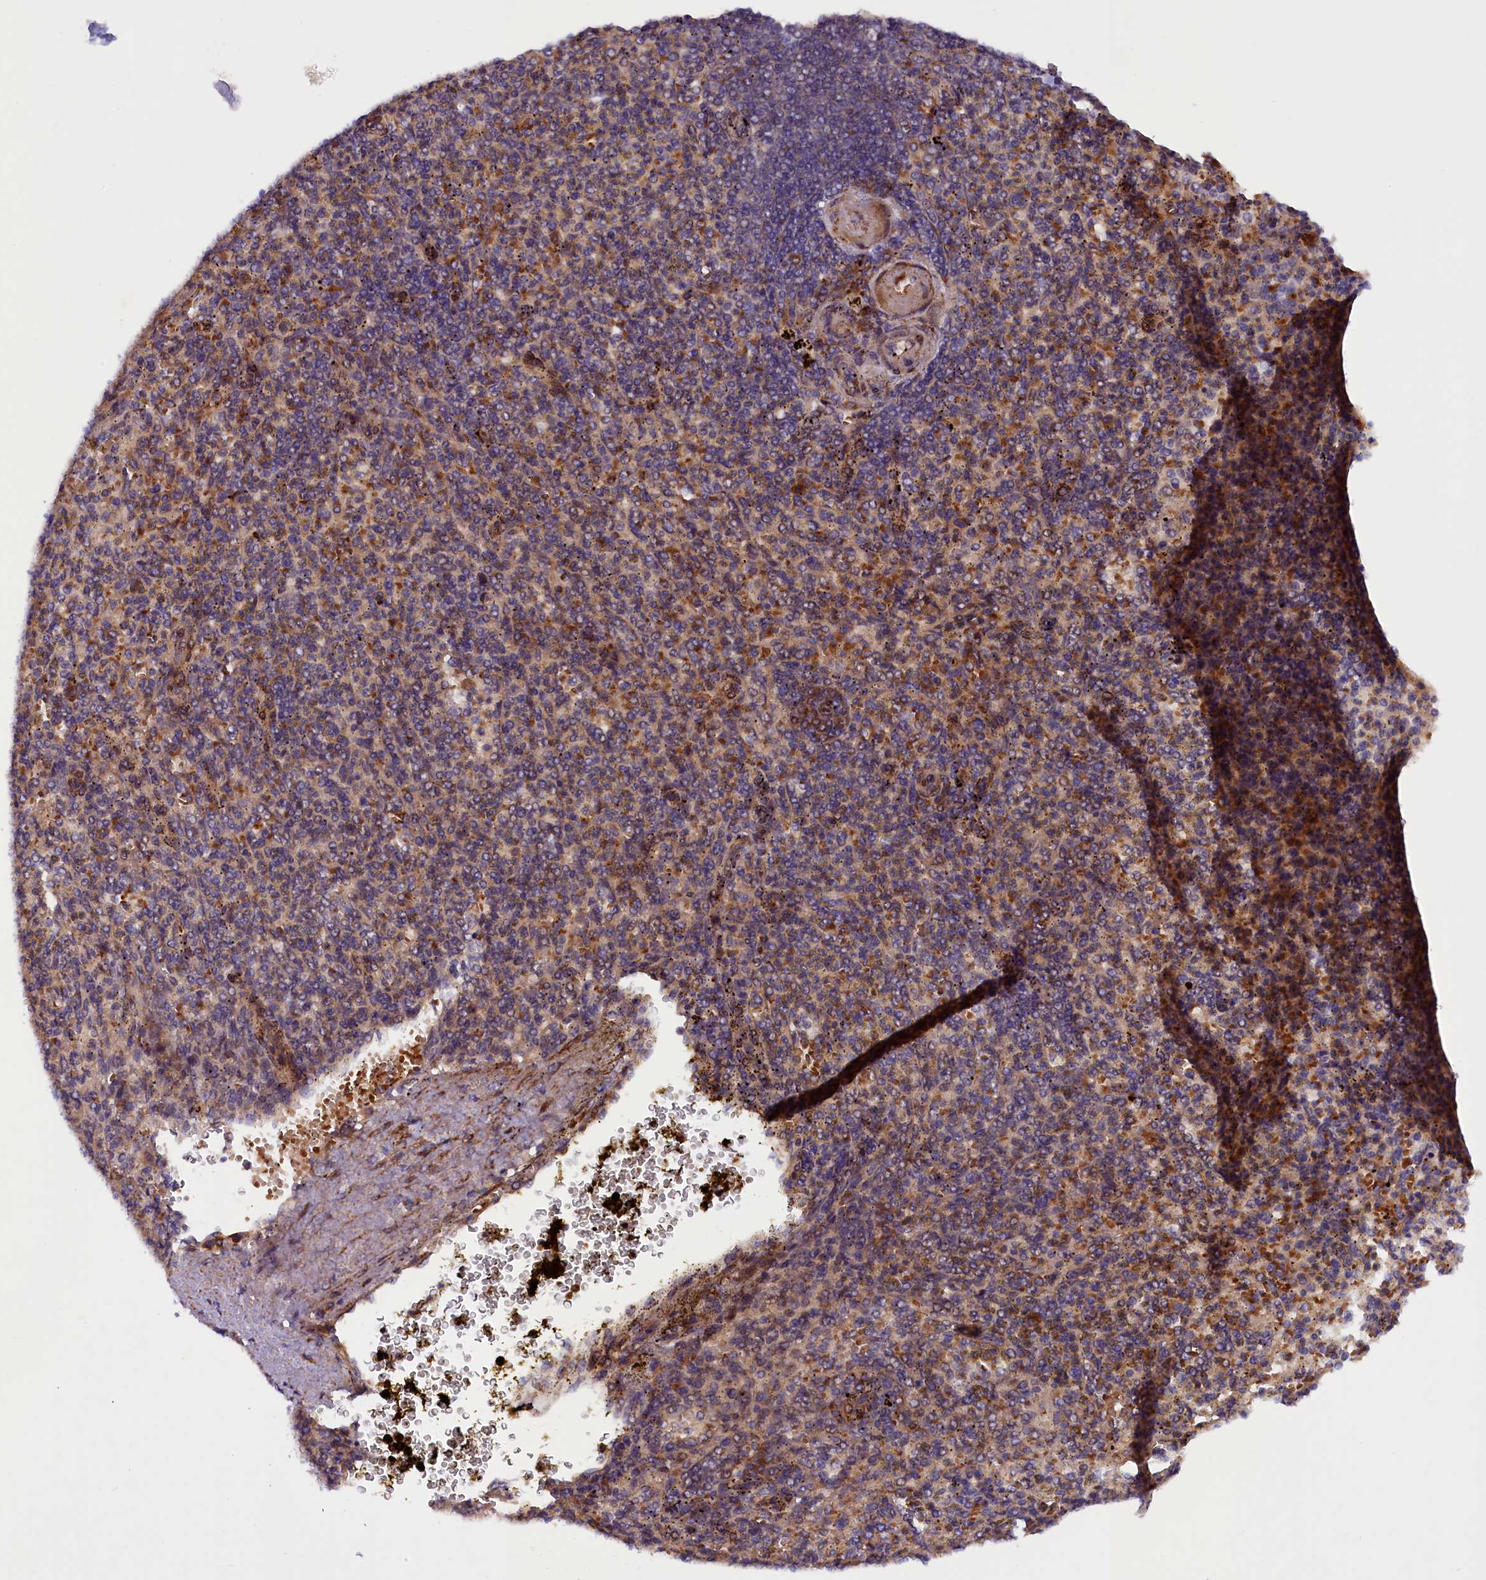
{"staining": {"intensity": "moderate", "quantity": "<25%", "location": "cytoplasmic/membranous"}, "tissue": "spleen", "cell_type": "Cells in red pulp", "image_type": "normal", "snomed": [{"axis": "morphology", "description": "Normal tissue, NOS"}, {"axis": "topography", "description": "Spleen"}], "caption": "IHC of unremarkable human spleen demonstrates low levels of moderate cytoplasmic/membranous positivity in about <25% of cells in red pulp. The protein is stained brown, and the nuclei are stained in blue (DAB (3,3'-diaminobenzidine) IHC with brightfield microscopy, high magnification).", "gene": "ARRDC4", "patient": {"sex": "female", "age": 74}}